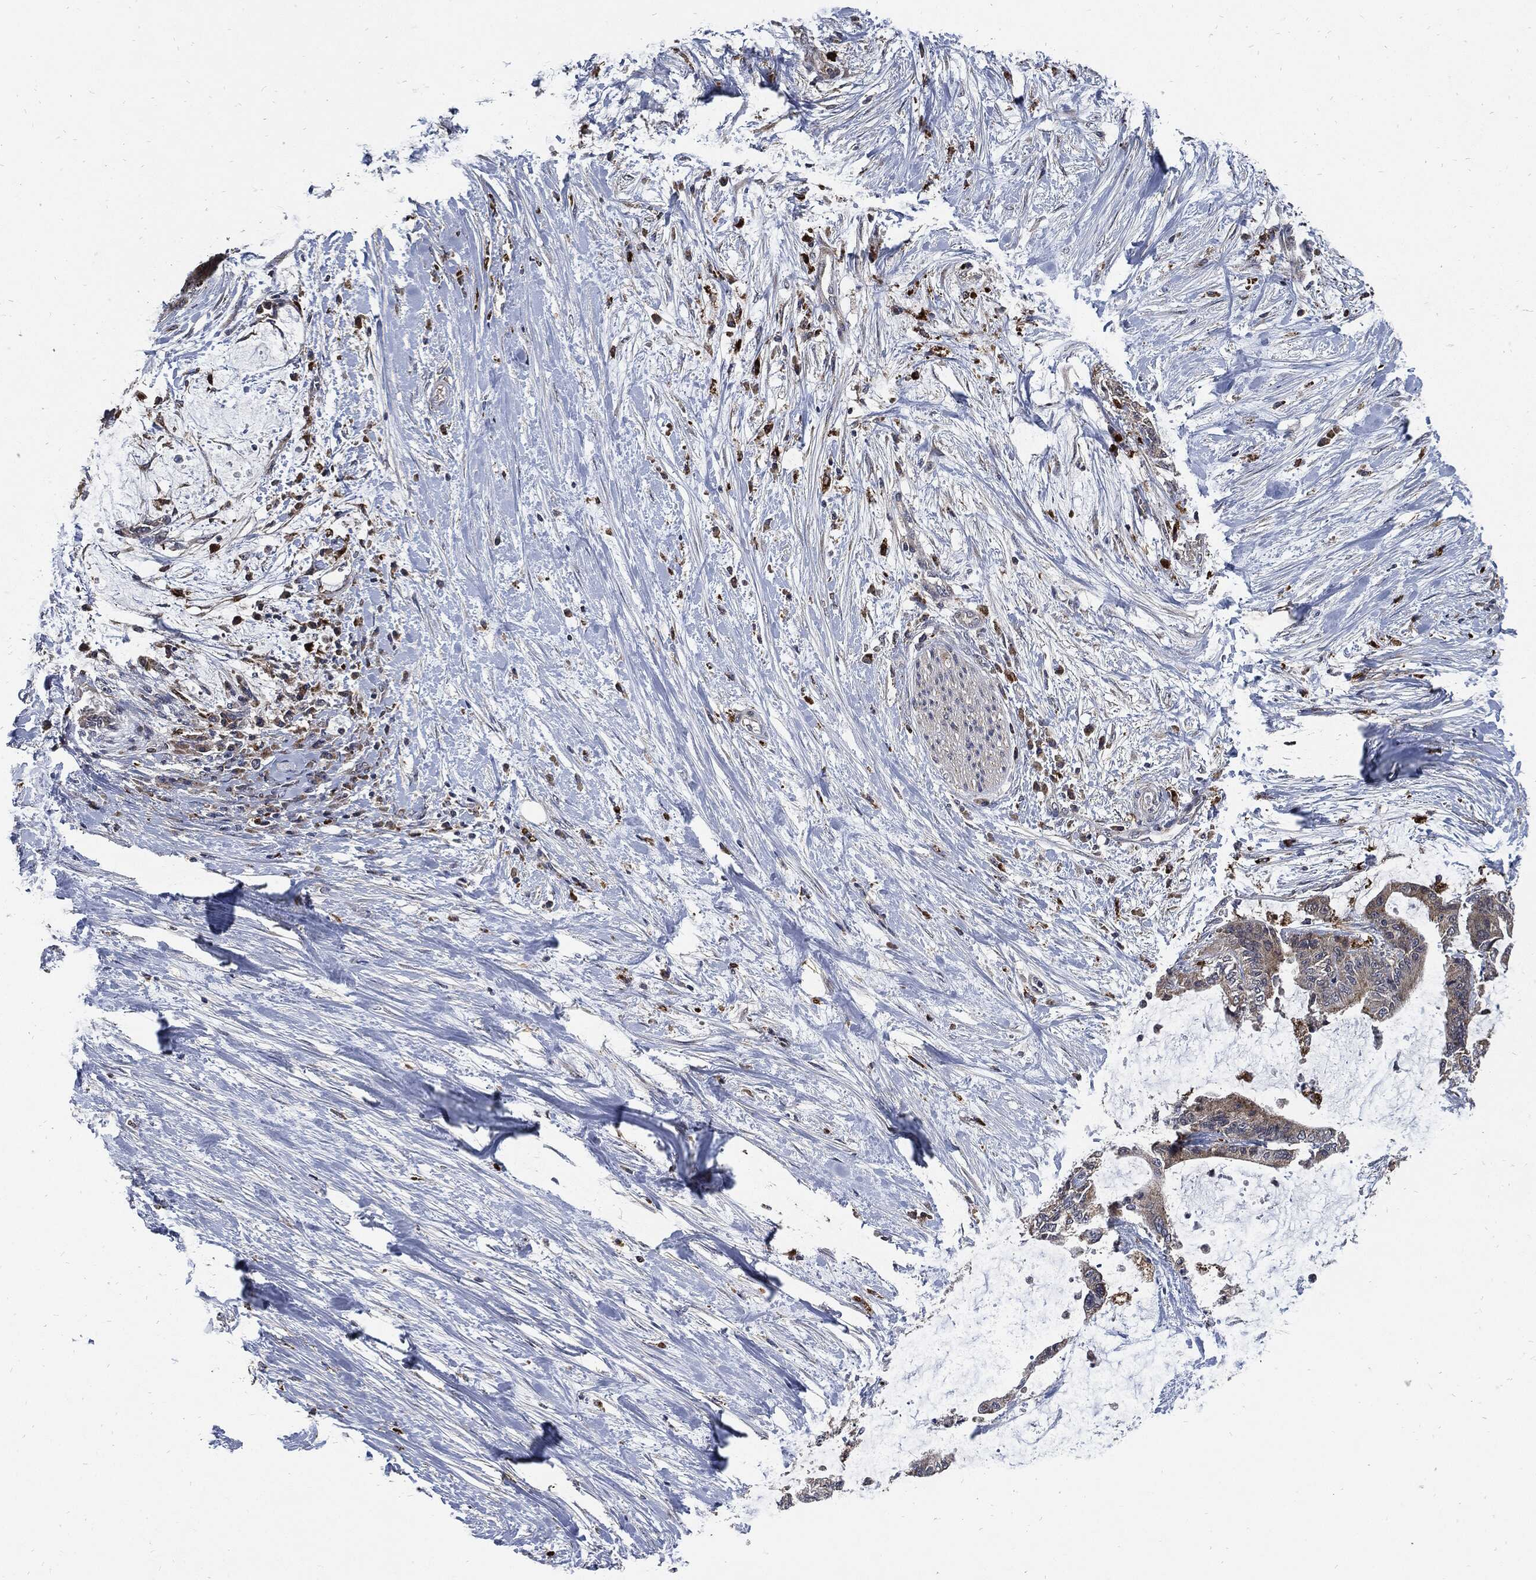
{"staining": {"intensity": "negative", "quantity": "none", "location": "none"}, "tissue": "liver cancer", "cell_type": "Tumor cells", "image_type": "cancer", "snomed": [{"axis": "morphology", "description": "Cholangiocarcinoma"}, {"axis": "topography", "description": "Liver"}], "caption": "IHC of cholangiocarcinoma (liver) demonstrates no staining in tumor cells.", "gene": "SLC31A2", "patient": {"sex": "female", "age": 73}}